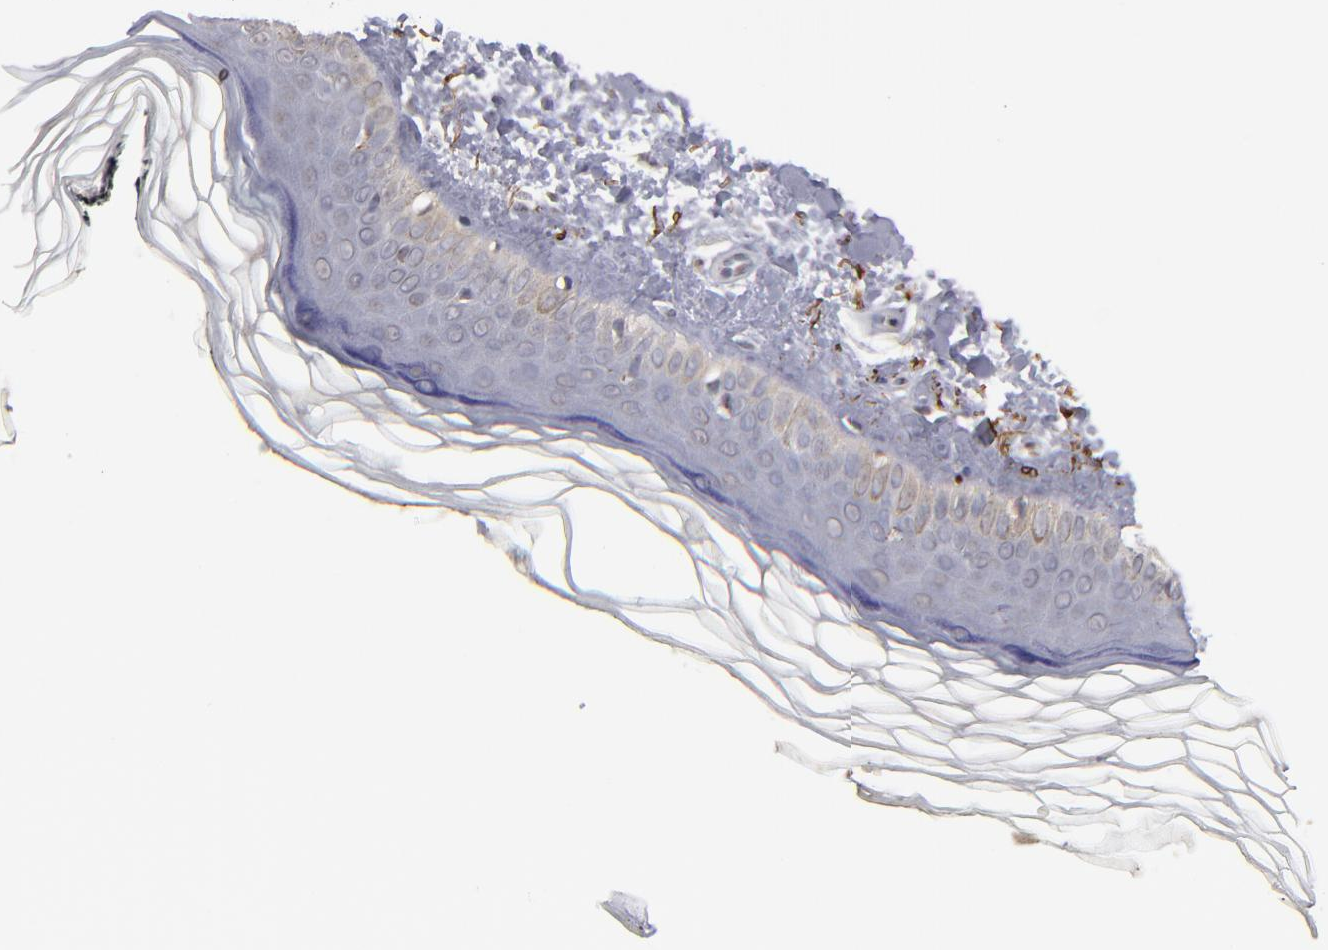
{"staining": {"intensity": "moderate", "quantity": "25%-75%", "location": "cytoplasmic/membranous"}, "tissue": "skin", "cell_type": "Fibroblasts", "image_type": "normal", "snomed": [{"axis": "morphology", "description": "Normal tissue, NOS"}, {"axis": "topography", "description": "Skin"}], "caption": "Immunohistochemical staining of benign skin exhibits 25%-75% levels of moderate cytoplasmic/membranous protein expression in approximately 25%-75% of fibroblasts. Using DAB (3,3'-diaminobenzidine) (brown) and hematoxylin (blue) stains, captured at high magnification using brightfield microscopy.", "gene": "GPM6B", "patient": {"sex": "female", "age": 19}}